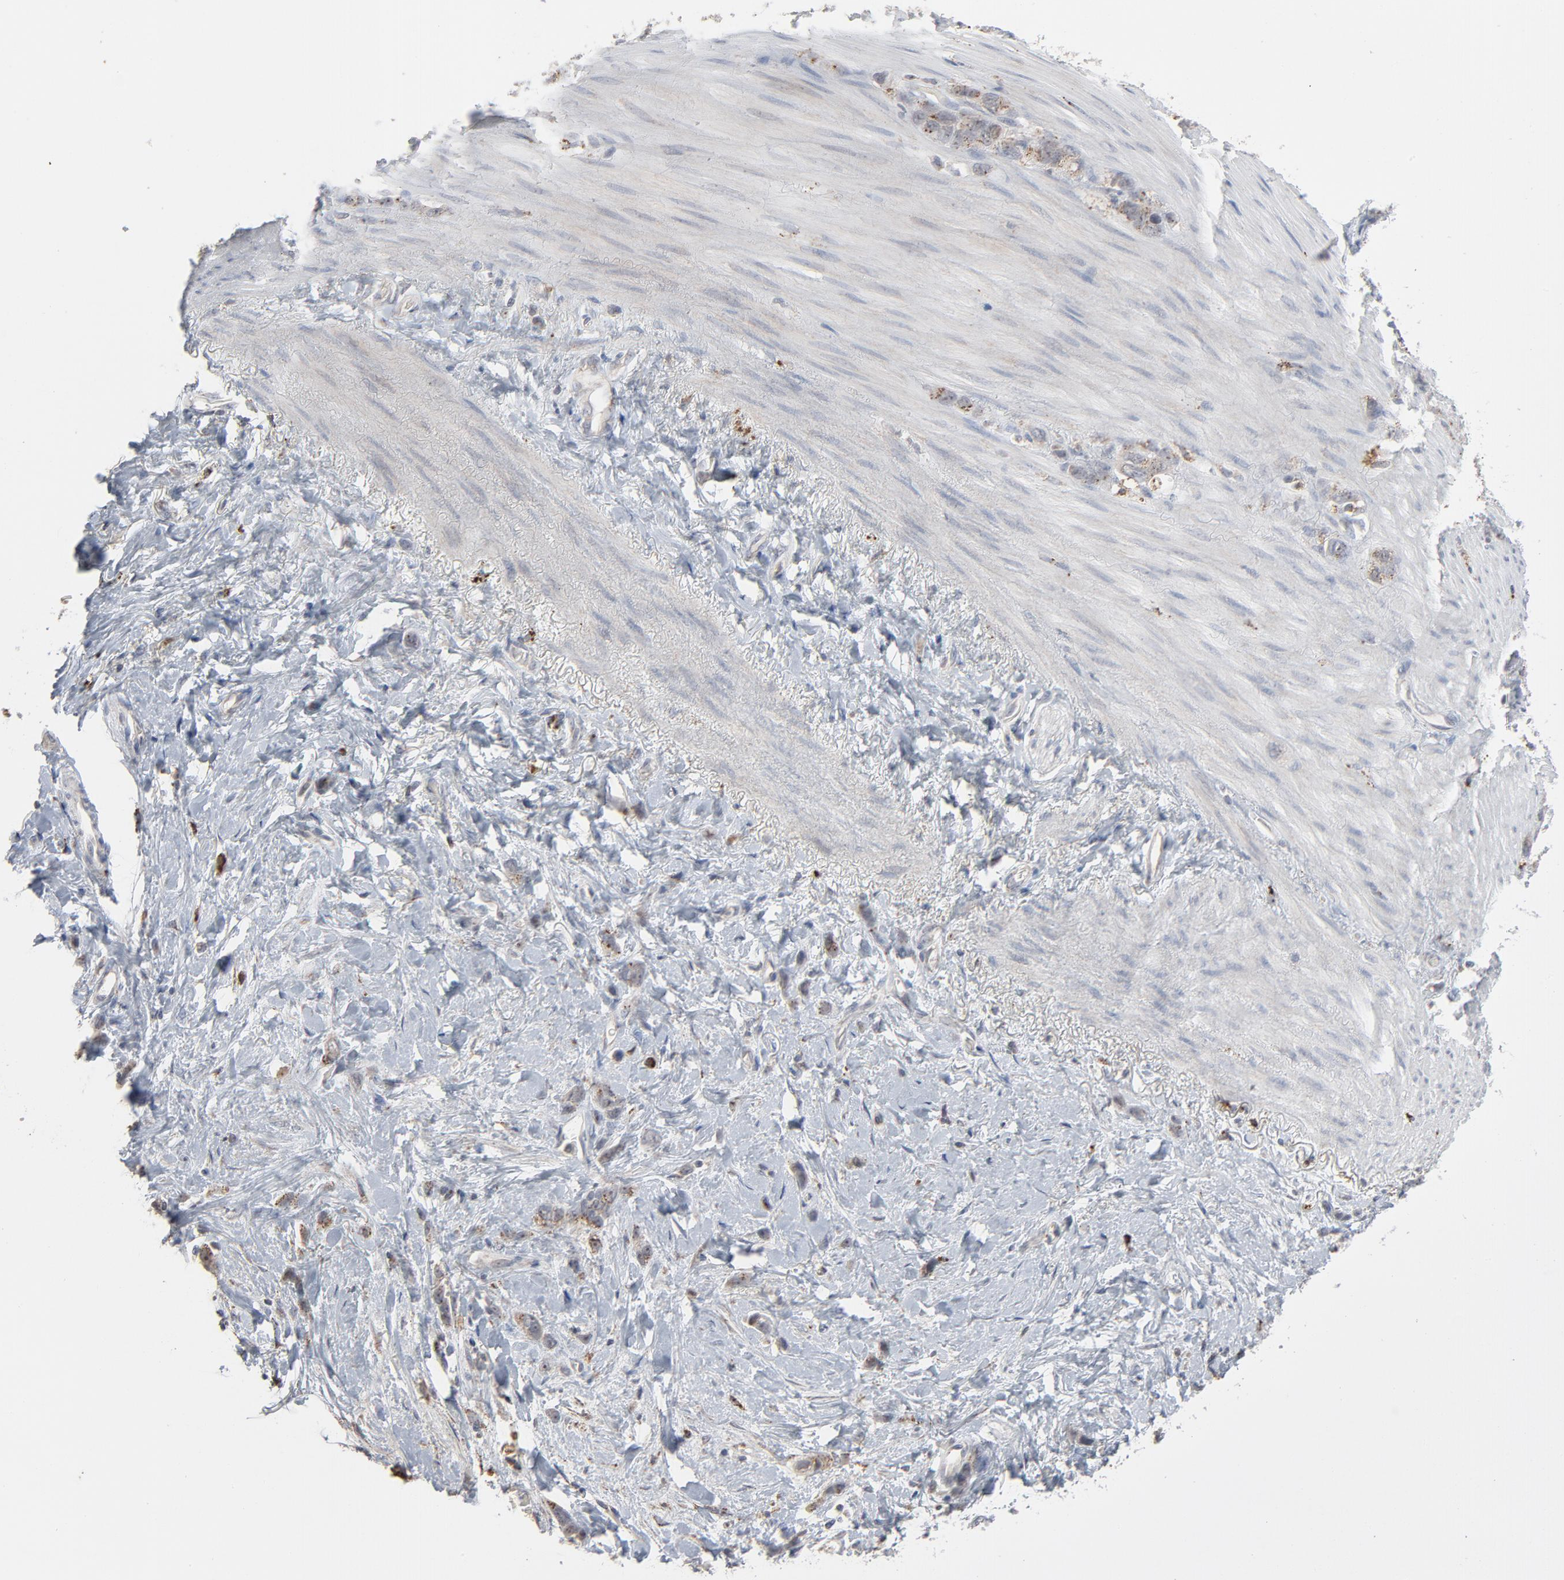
{"staining": {"intensity": "moderate", "quantity": "<25%", "location": "cytoplasmic/membranous"}, "tissue": "stomach cancer", "cell_type": "Tumor cells", "image_type": "cancer", "snomed": [{"axis": "morphology", "description": "Normal tissue, NOS"}, {"axis": "morphology", "description": "Adenocarcinoma, NOS"}, {"axis": "morphology", "description": "Adenocarcinoma, High grade"}, {"axis": "topography", "description": "Stomach, upper"}, {"axis": "topography", "description": "Stomach"}], "caption": "The immunohistochemical stain shows moderate cytoplasmic/membranous staining in tumor cells of stomach cancer tissue.", "gene": "POMT2", "patient": {"sex": "female", "age": 65}}